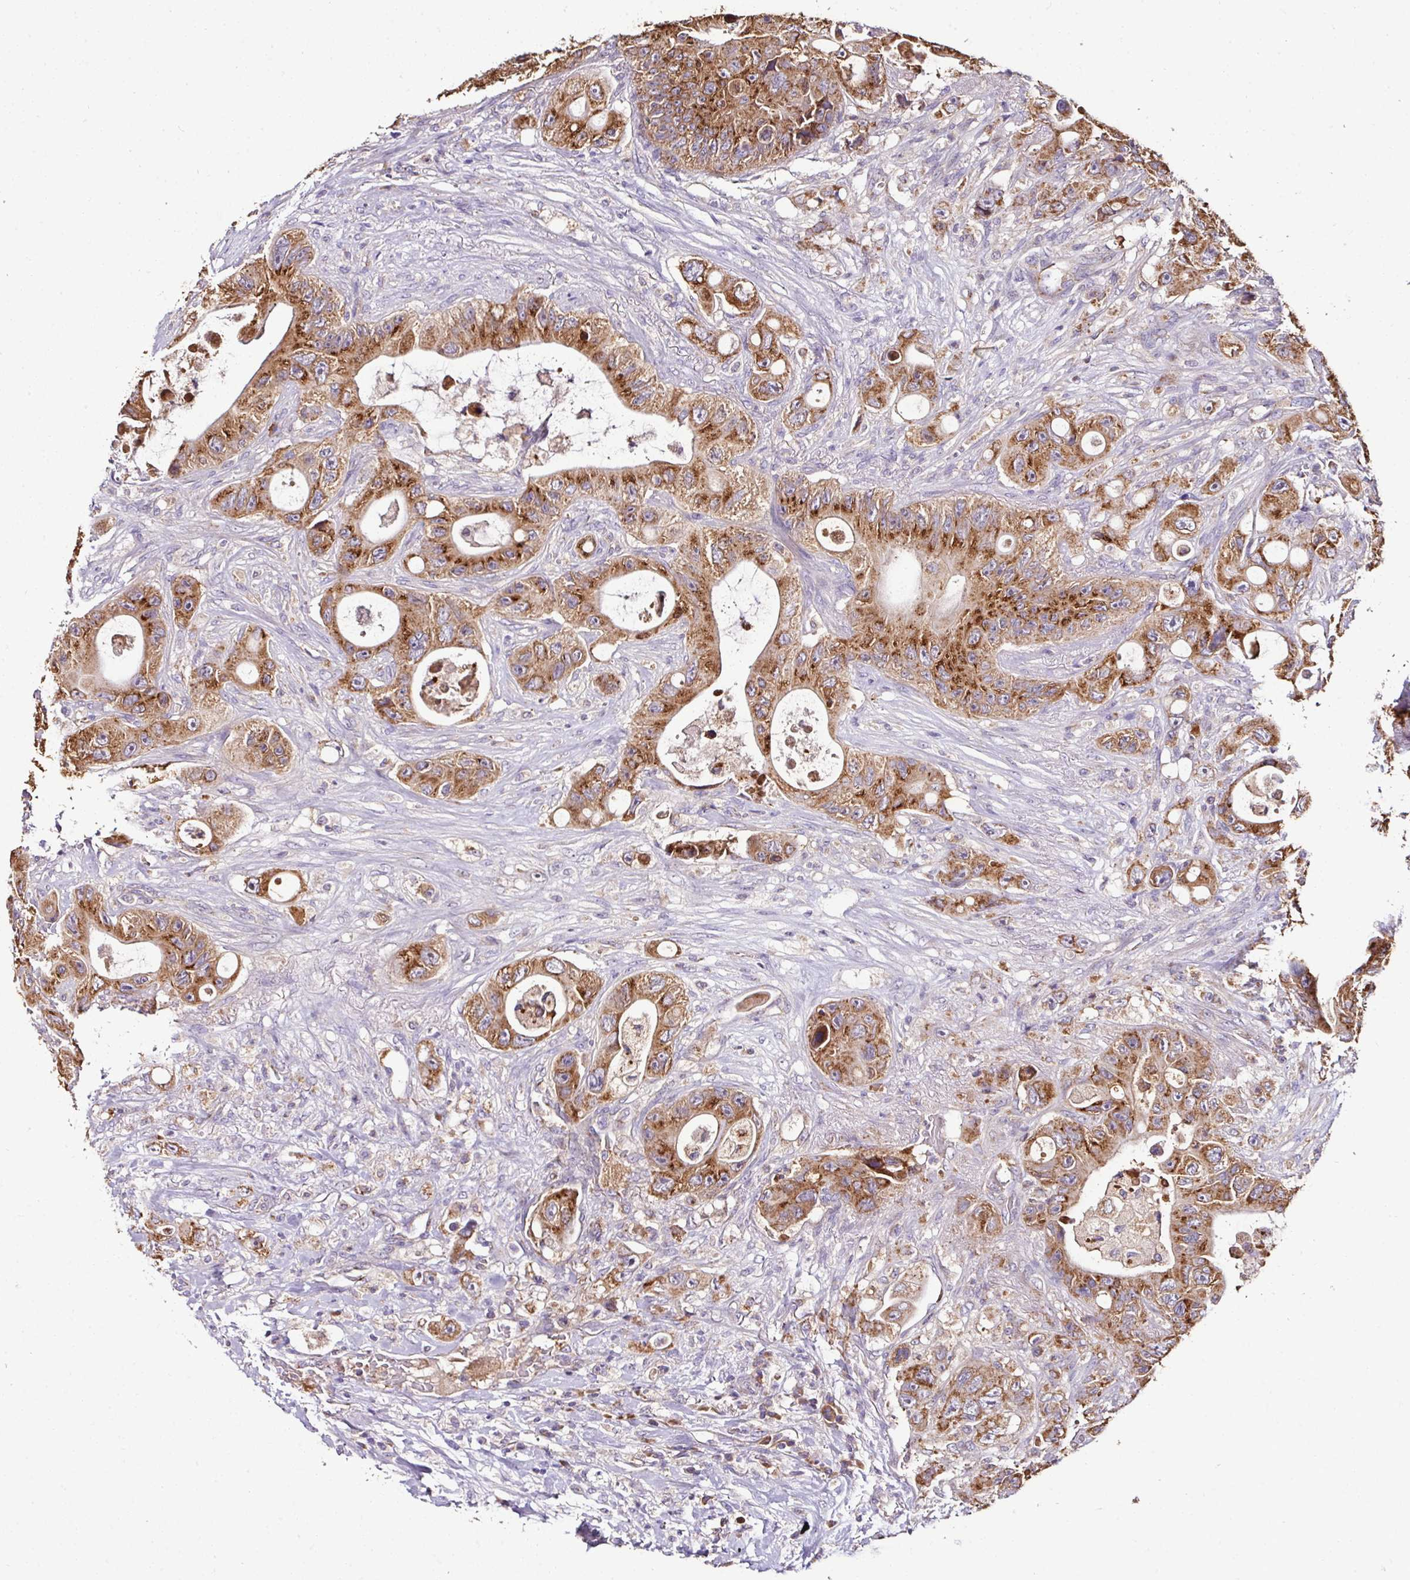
{"staining": {"intensity": "moderate", "quantity": ">75%", "location": "cytoplasmic/membranous"}, "tissue": "colorectal cancer", "cell_type": "Tumor cells", "image_type": "cancer", "snomed": [{"axis": "morphology", "description": "Adenocarcinoma, NOS"}, {"axis": "topography", "description": "Colon"}], "caption": "This photomicrograph displays IHC staining of colorectal cancer, with medium moderate cytoplasmic/membranous expression in approximately >75% of tumor cells.", "gene": "CPD", "patient": {"sex": "female", "age": 46}}